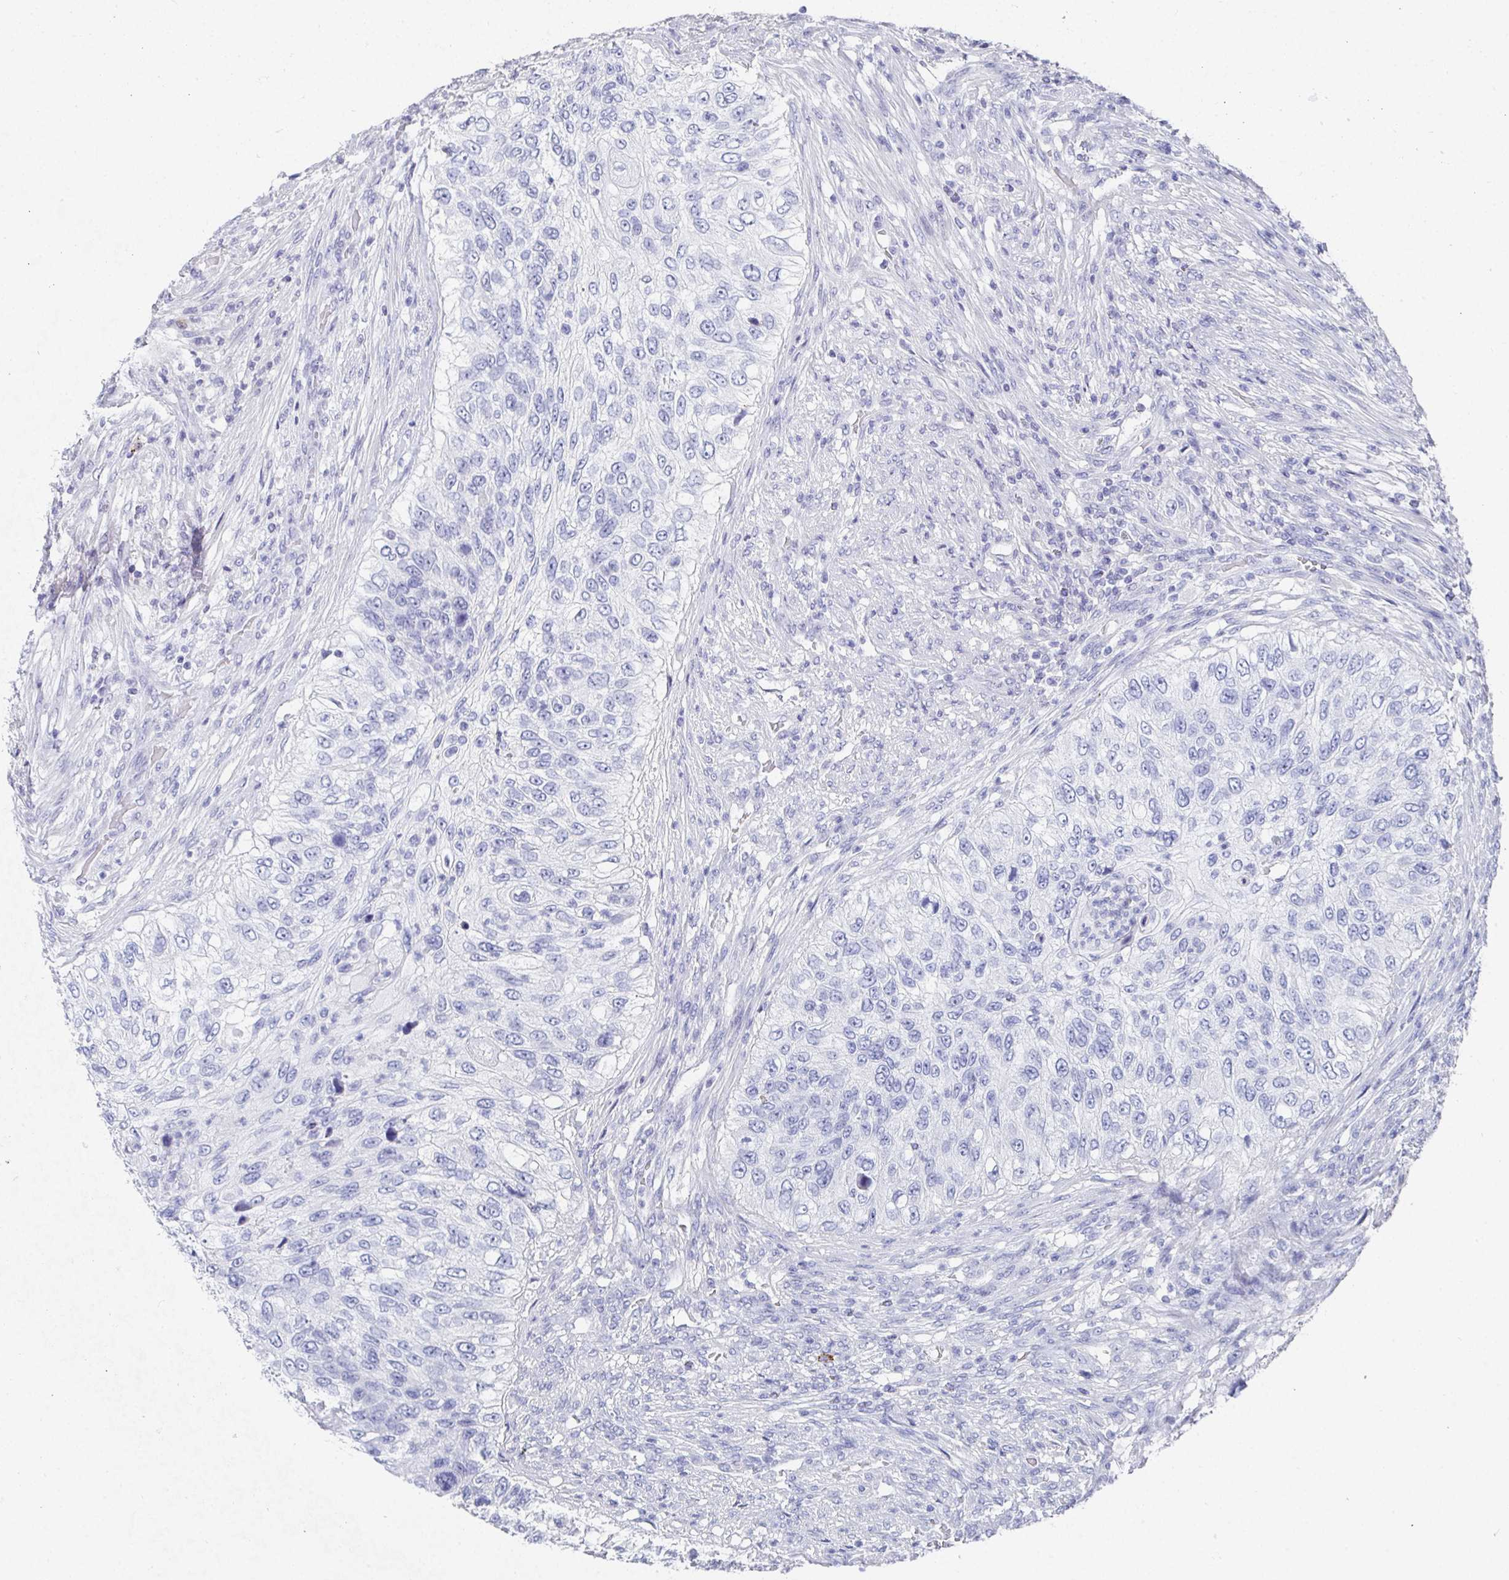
{"staining": {"intensity": "negative", "quantity": "none", "location": "none"}, "tissue": "urothelial cancer", "cell_type": "Tumor cells", "image_type": "cancer", "snomed": [{"axis": "morphology", "description": "Urothelial carcinoma, High grade"}, {"axis": "topography", "description": "Urinary bladder"}], "caption": "Immunohistochemical staining of human urothelial cancer demonstrates no significant expression in tumor cells.", "gene": "GRIA1", "patient": {"sex": "female", "age": 60}}